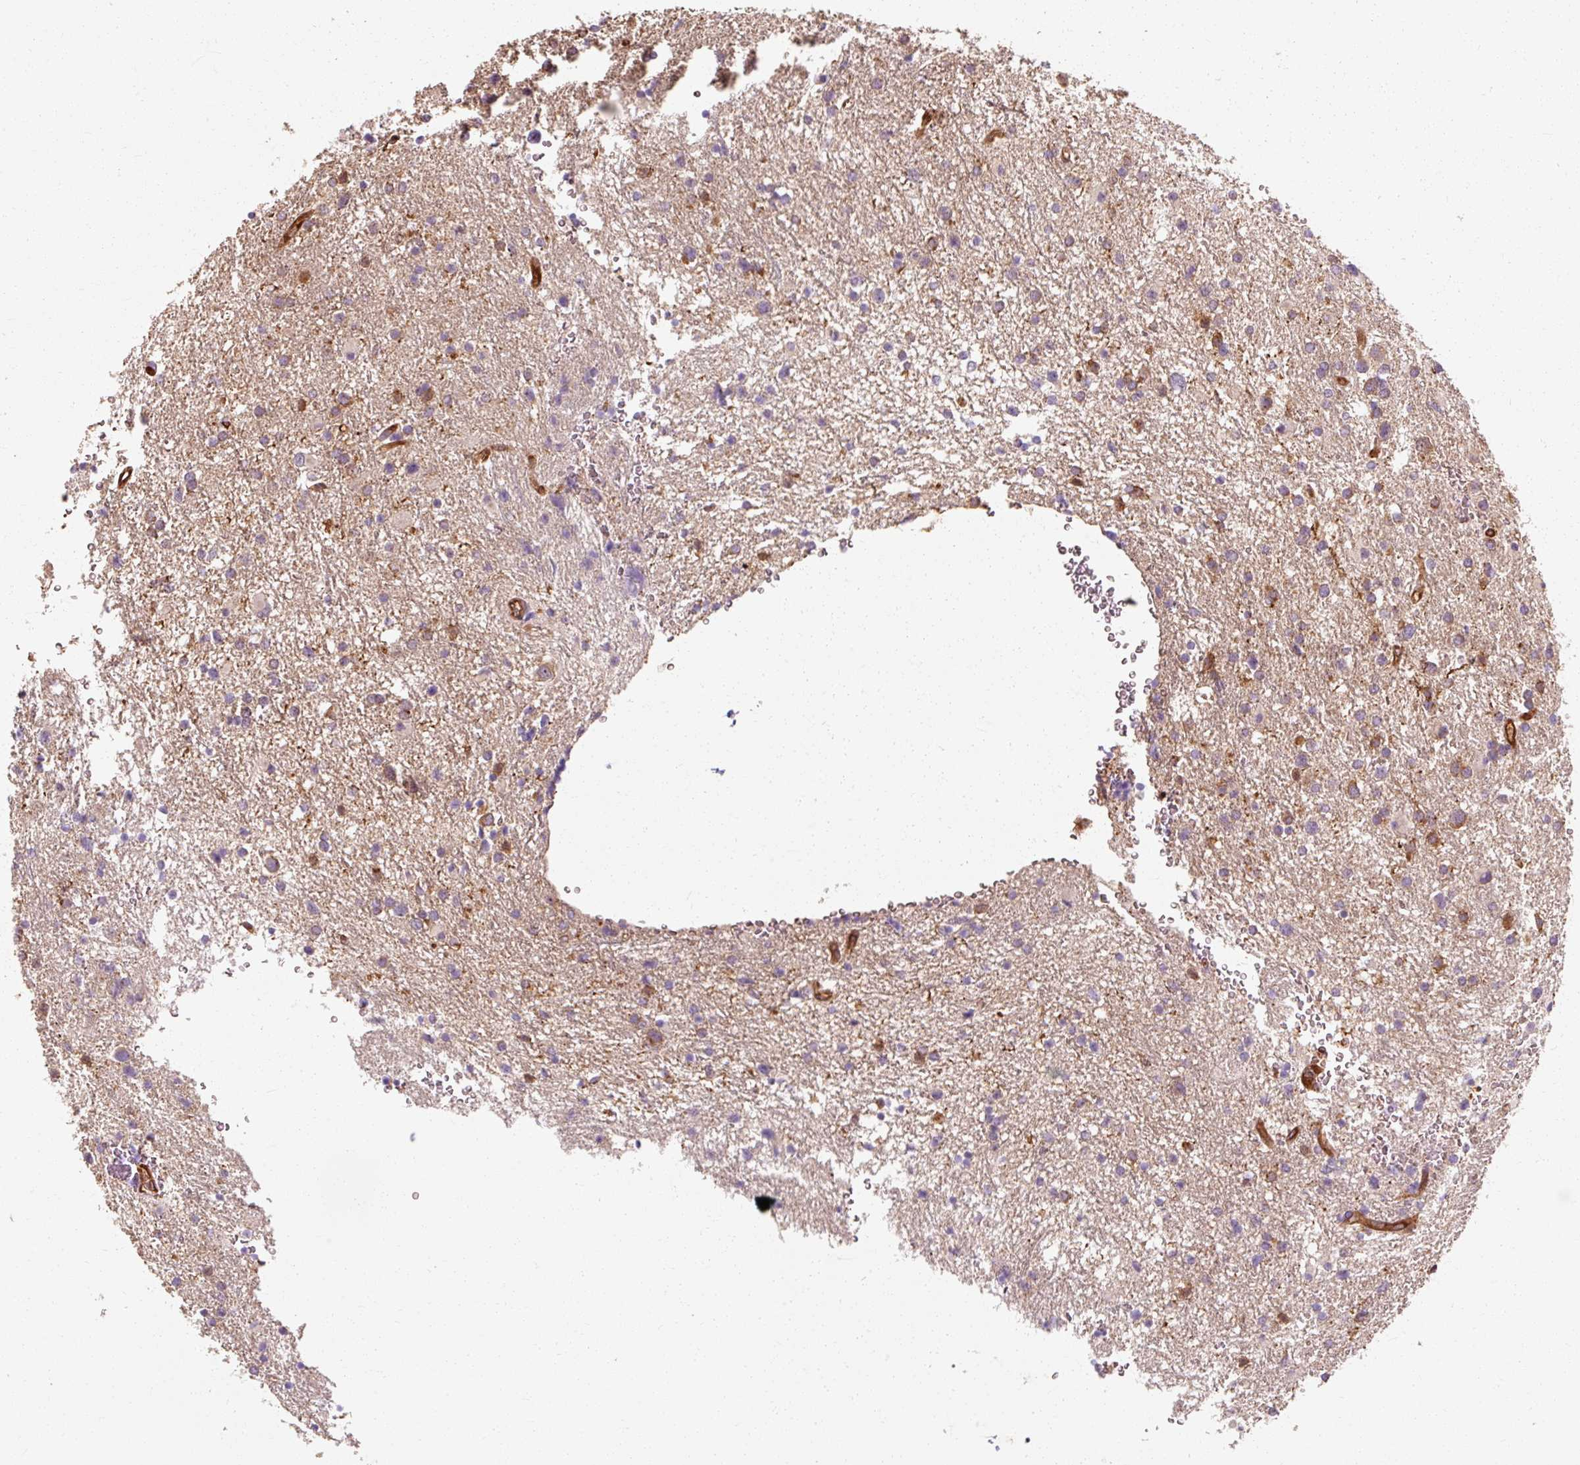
{"staining": {"intensity": "moderate", "quantity": "25%-75%", "location": "cytoplasmic/membranous"}, "tissue": "glioma", "cell_type": "Tumor cells", "image_type": "cancer", "snomed": [{"axis": "morphology", "description": "Glioma, malignant, Low grade"}, {"axis": "topography", "description": "Brain"}], "caption": "Immunohistochemistry (IHC) (DAB) staining of human glioma demonstrates moderate cytoplasmic/membranous protein expression in about 25%-75% of tumor cells. The staining was performed using DAB (3,3'-diaminobenzidine) to visualize the protein expression in brown, while the nuclei were stained in blue with hematoxylin (Magnification: 20x).", "gene": "TBC1D4", "patient": {"sex": "female", "age": 32}}